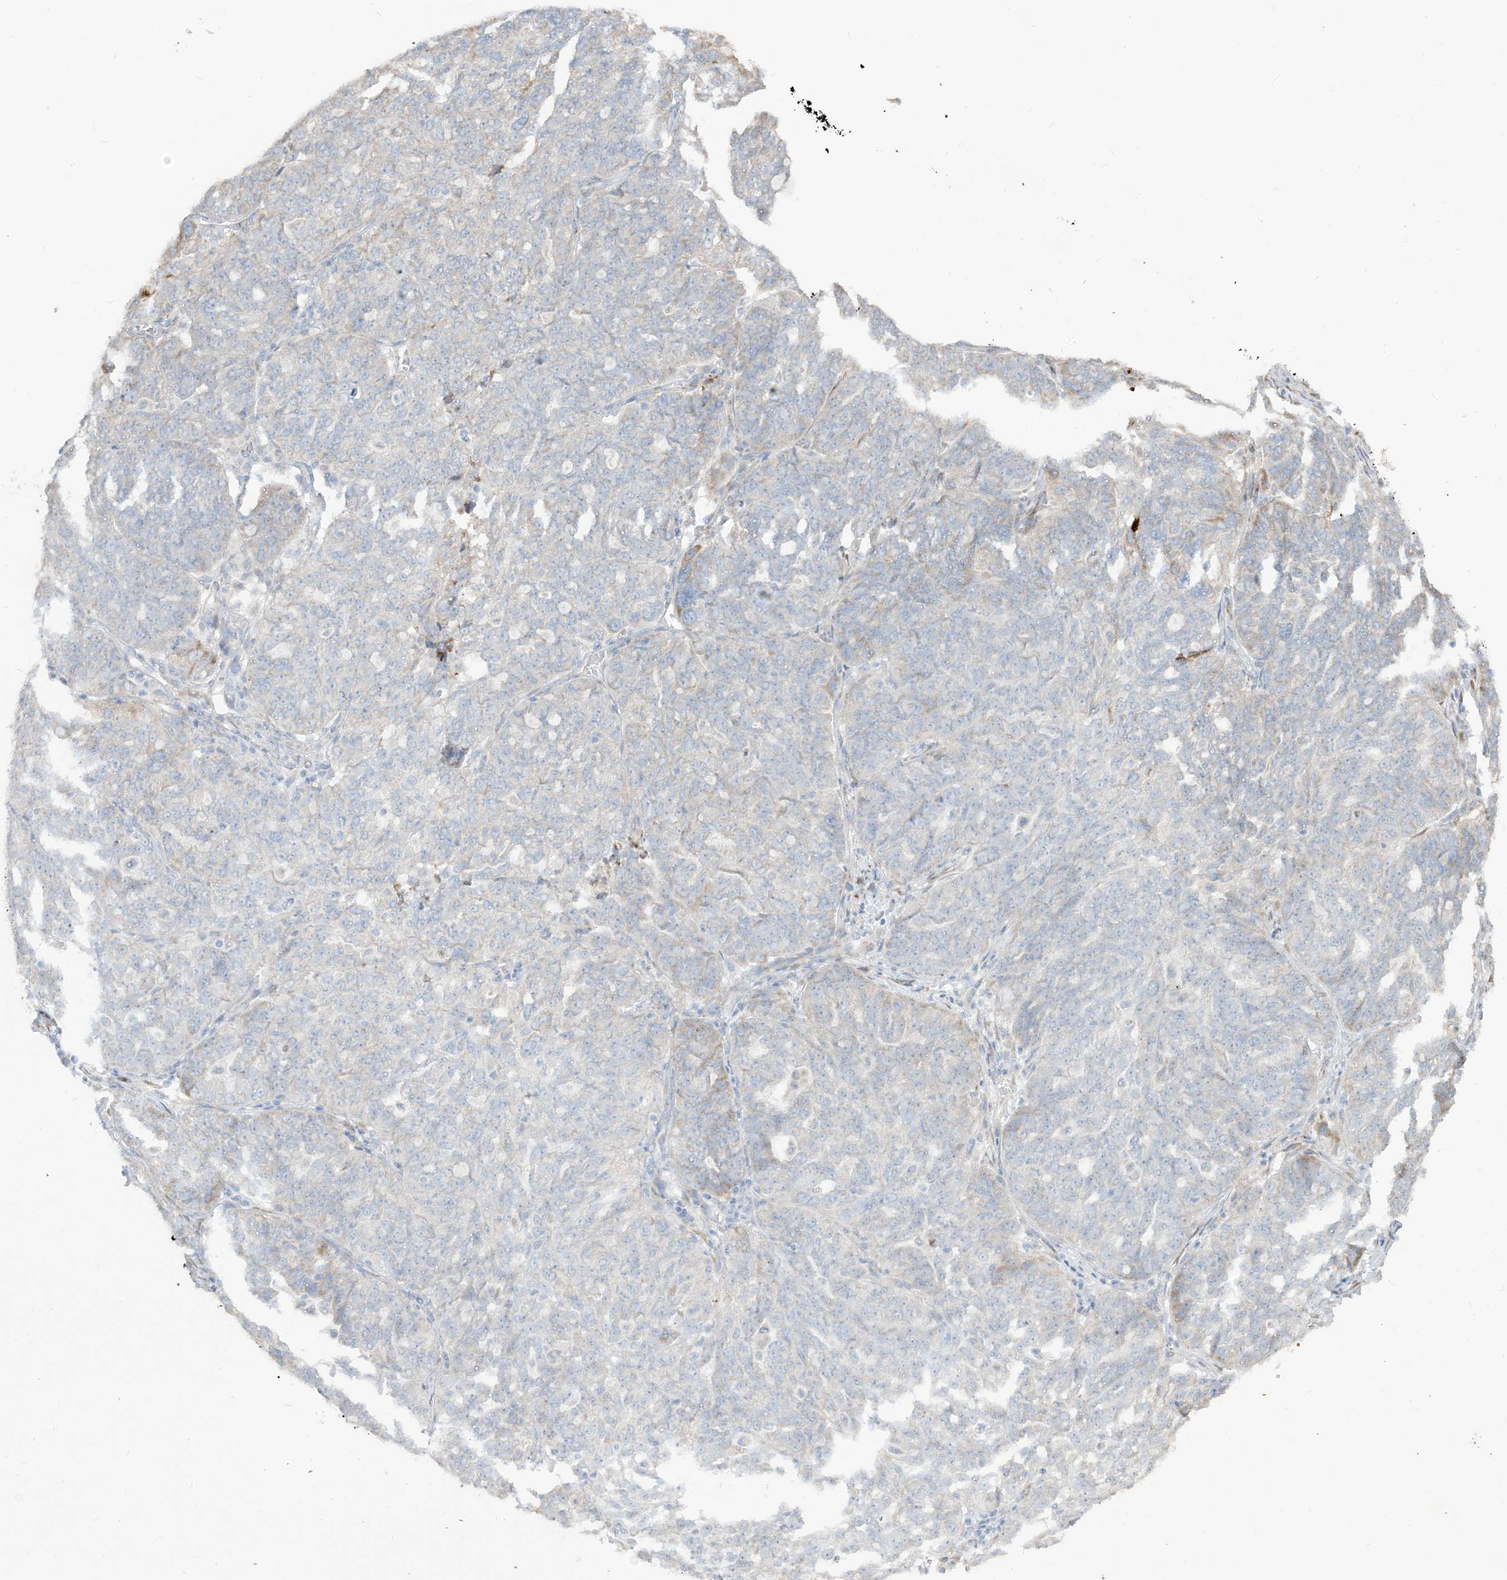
{"staining": {"intensity": "negative", "quantity": "none", "location": "none"}, "tissue": "ovarian cancer", "cell_type": "Tumor cells", "image_type": "cancer", "snomed": [{"axis": "morphology", "description": "Cystadenocarcinoma, serous, NOS"}, {"axis": "topography", "description": "Ovary"}], "caption": "High magnification brightfield microscopy of ovarian serous cystadenocarcinoma stained with DAB (3,3'-diaminobenzidine) (brown) and counterstained with hematoxylin (blue): tumor cells show no significant staining. Brightfield microscopy of immunohistochemistry (IHC) stained with DAB (brown) and hematoxylin (blue), captured at high magnification.", "gene": "LOXL3", "patient": {"sex": "female", "age": 59}}